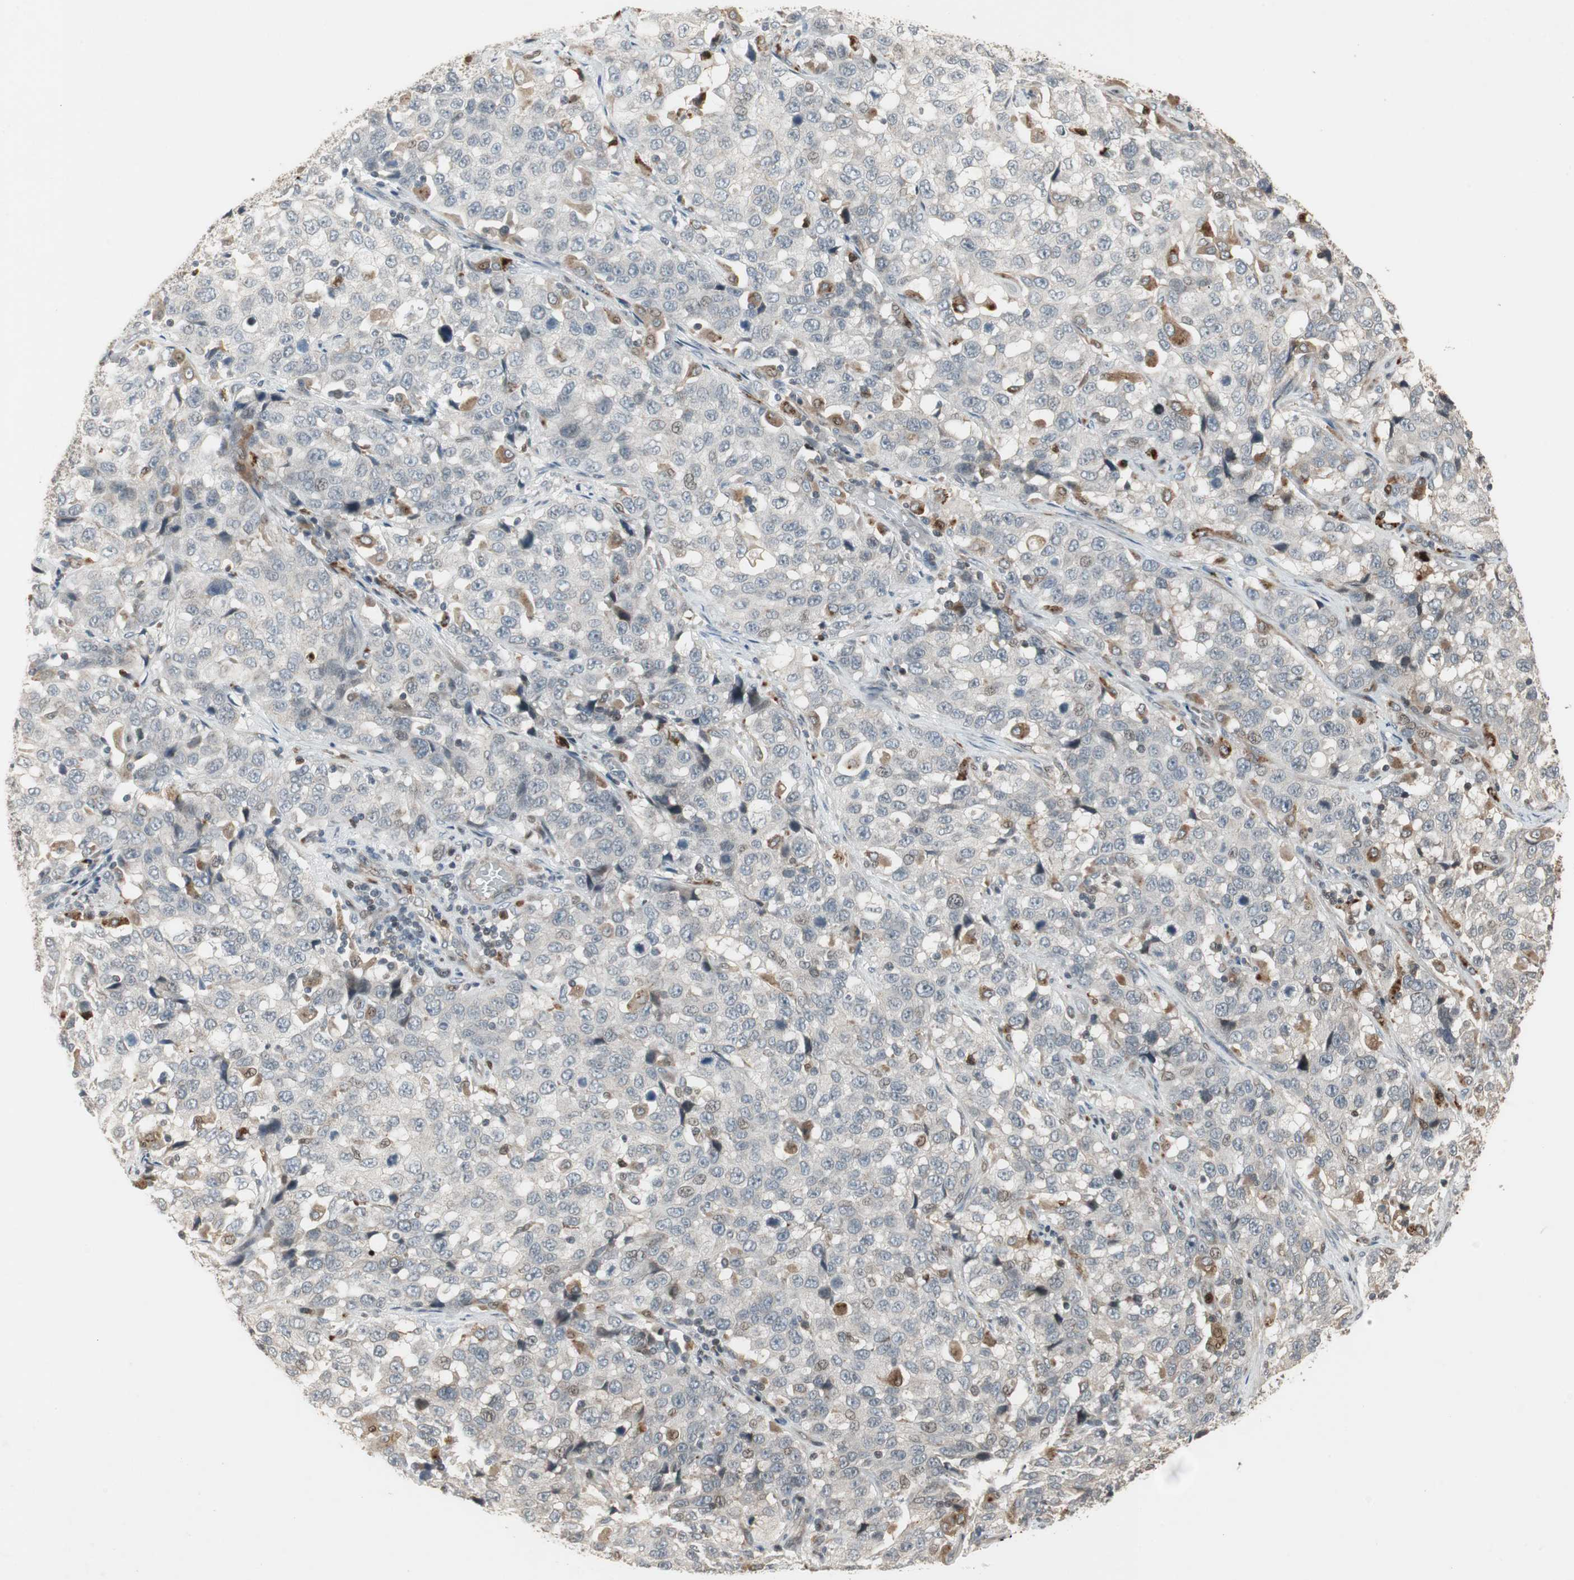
{"staining": {"intensity": "moderate", "quantity": "<25%", "location": "cytoplasmic/membranous"}, "tissue": "stomach cancer", "cell_type": "Tumor cells", "image_type": "cancer", "snomed": [{"axis": "morphology", "description": "Normal tissue, NOS"}, {"axis": "morphology", "description": "Adenocarcinoma, NOS"}, {"axis": "topography", "description": "Stomach"}], "caption": "Moderate cytoplasmic/membranous protein staining is appreciated in approximately <25% of tumor cells in stomach cancer (adenocarcinoma).", "gene": "SNX4", "patient": {"sex": "male", "age": 48}}